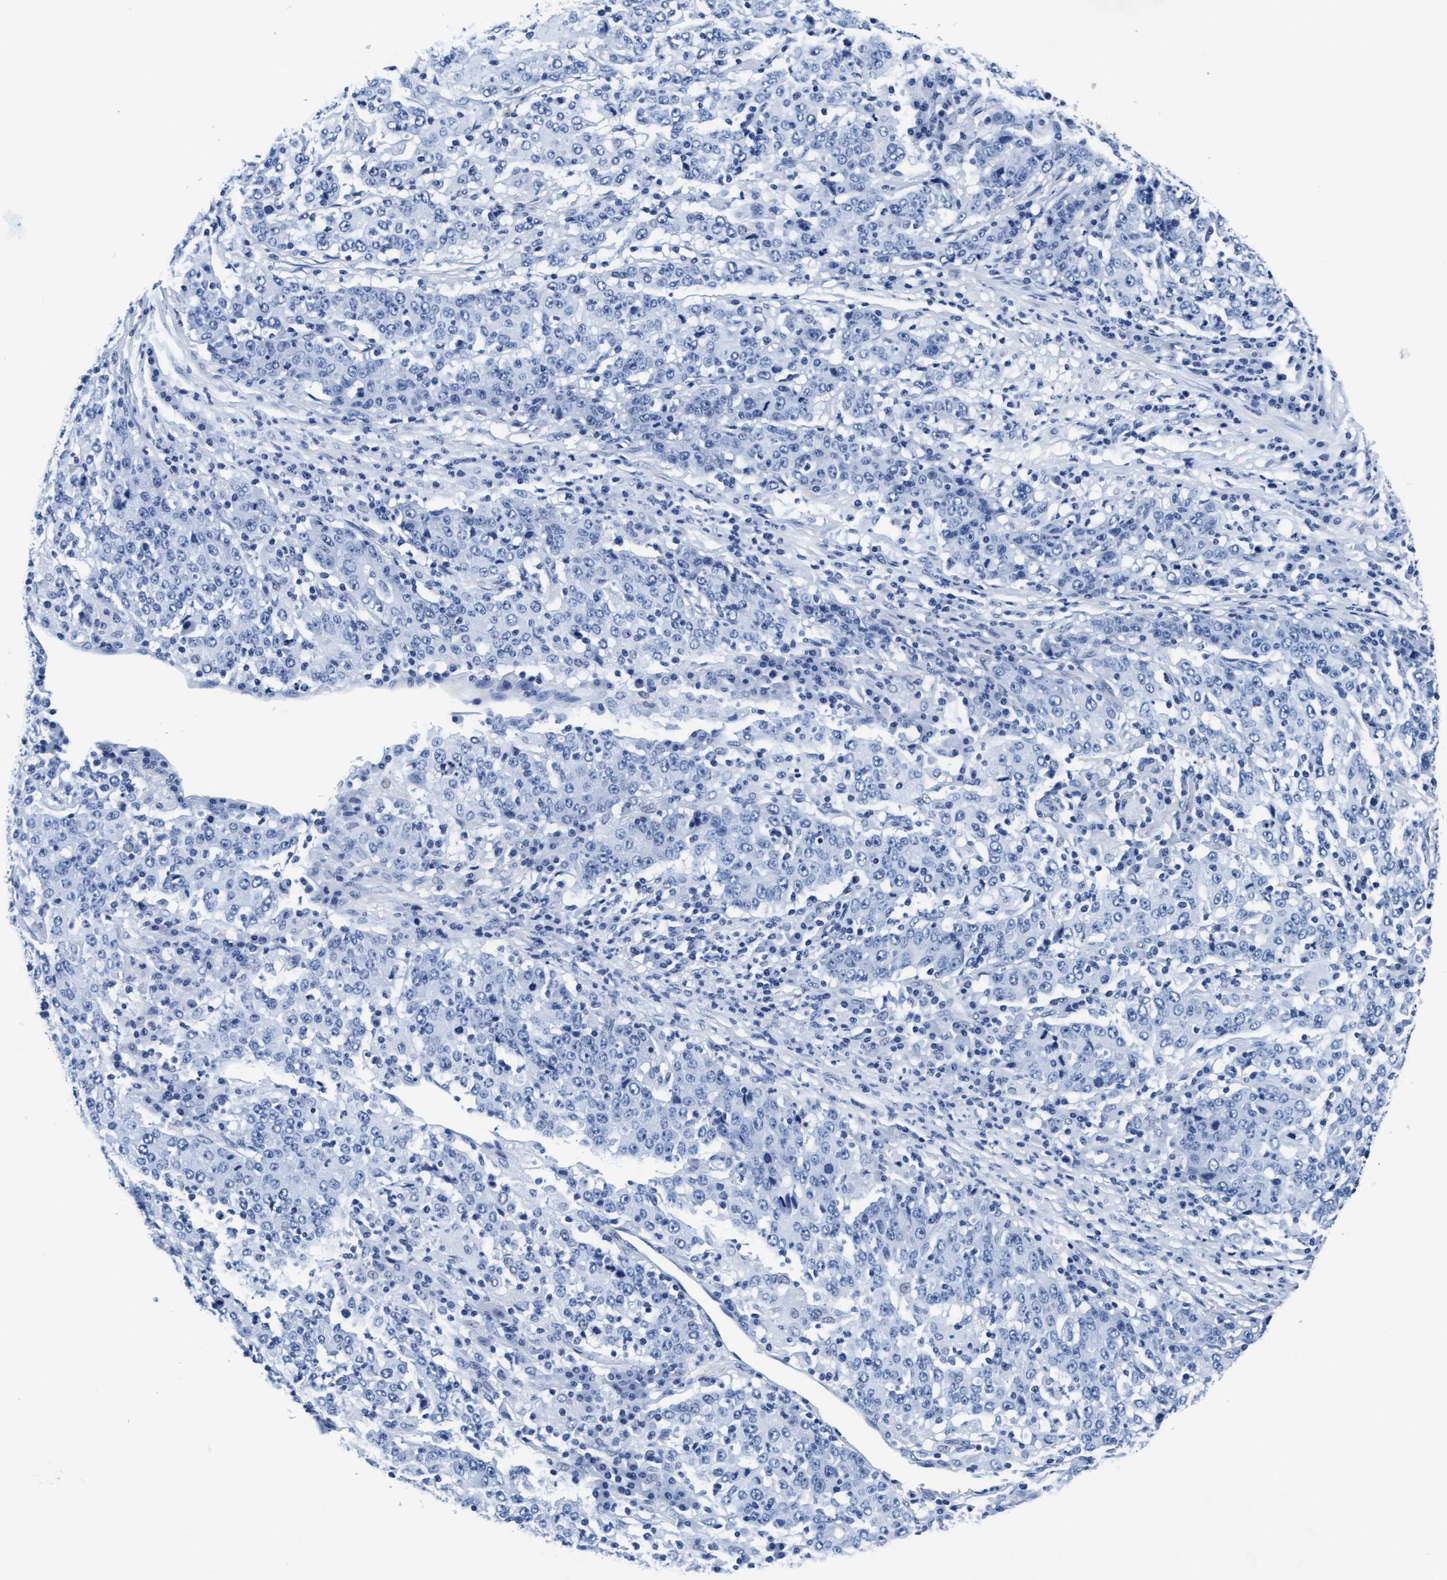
{"staining": {"intensity": "negative", "quantity": "none", "location": "none"}, "tissue": "stomach cancer", "cell_type": "Tumor cells", "image_type": "cancer", "snomed": [{"axis": "morphology", "description": "Adenocarcinoma, NOS"}, {"axis": "topography", "description": "Stomach"}], "caption": "Tumor cells show no significant staining in stomach cancer.", "gene": "ARSG", "patient": {"sex": "male", "age": 59}}